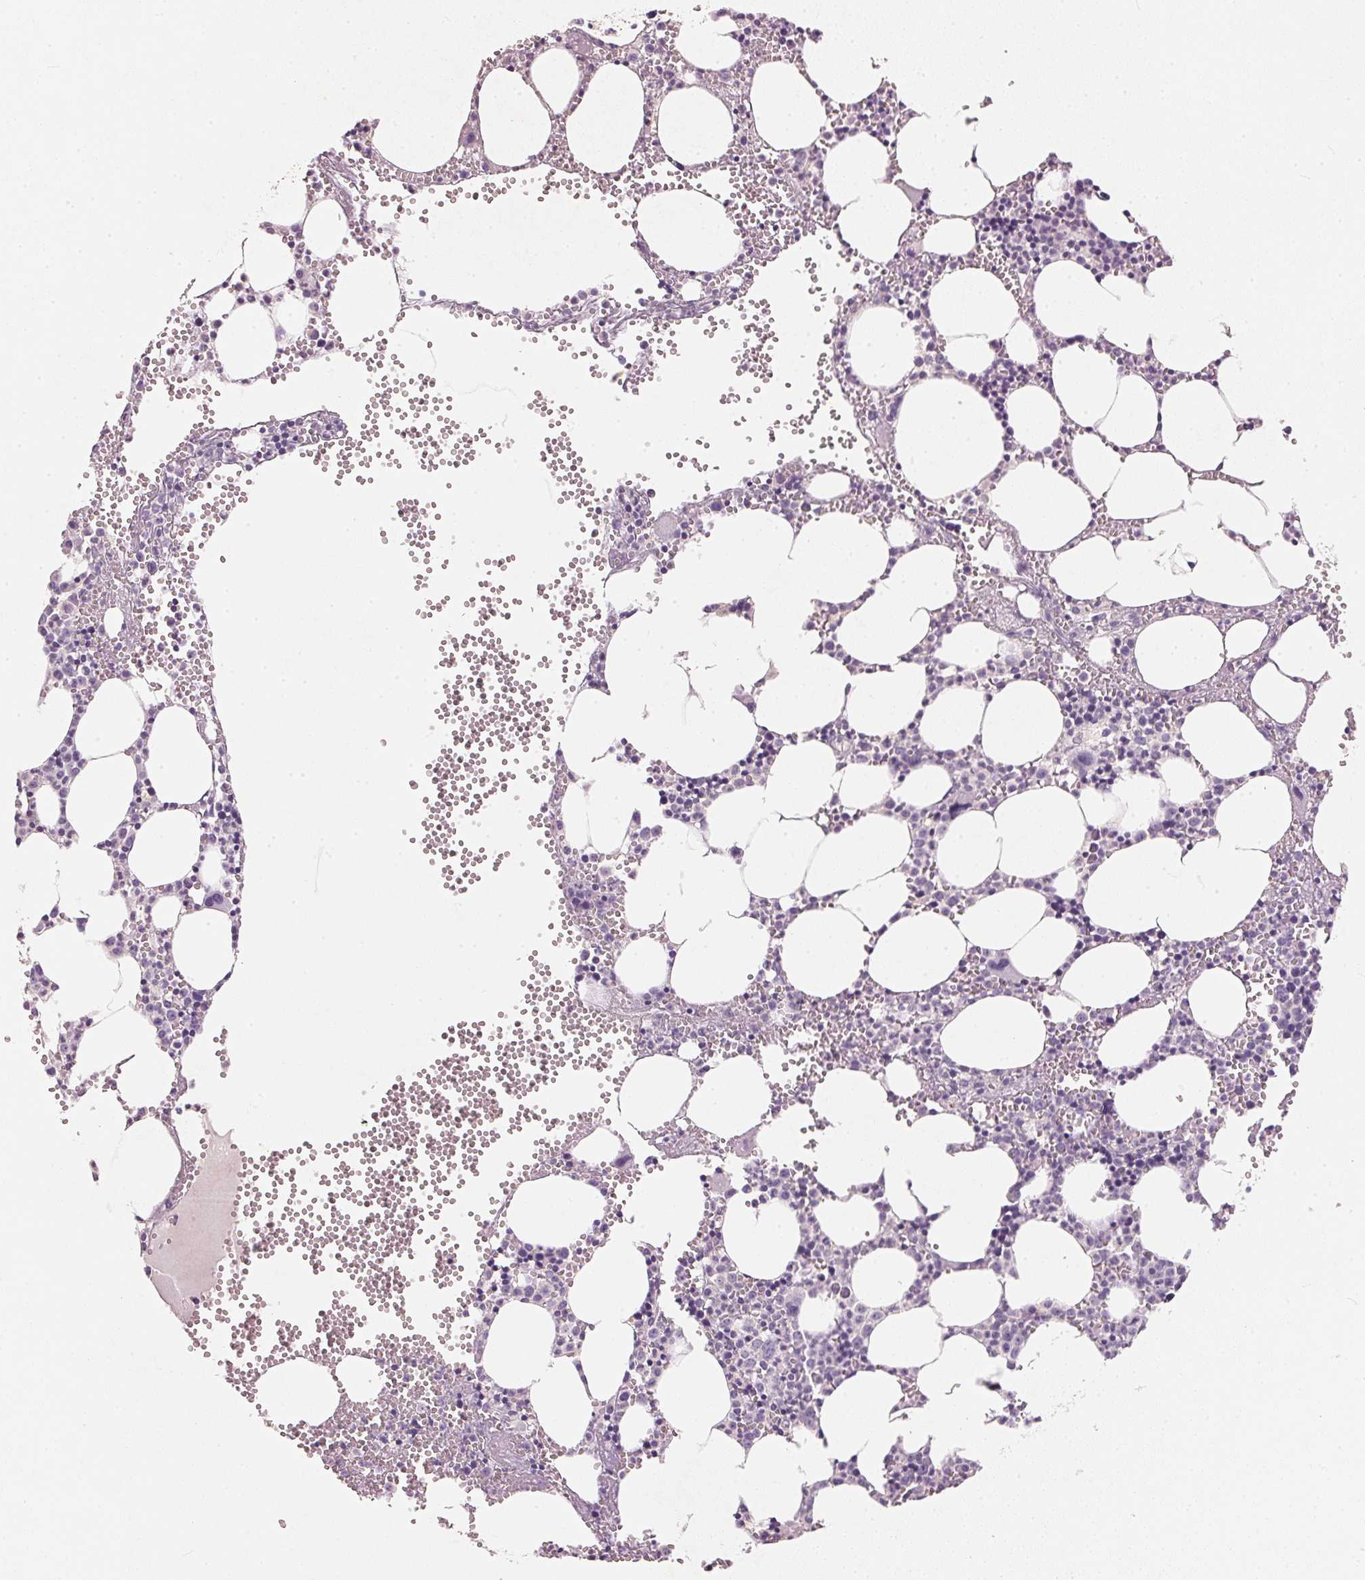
{"staining": {"intensity": "negative", "quantity": "none", "location": "none"}, "tissue": "bone marrow", "cell_type": "Hematopoietic cells", "image_type": "normal", "snomed": [{"axis": "morphology", "description": "Normal tissue, NOS"}, {"axis": "topography", "description": "Bone marrow"}], "caption": "IHC micrograph of unremarkable bone marrow: bone marrow stained with DAB (3,3'-diaminobenzidine) displays no significant protein expression in hematopoietic cells. (Stains: DAB immunohistochemistry (IHC) with hematoxylin counter stain, Microscopy: brightfield microscopy at high magnification).", "gene": "HSD17B1", "patient": {"sex": "male", "age": 89}}